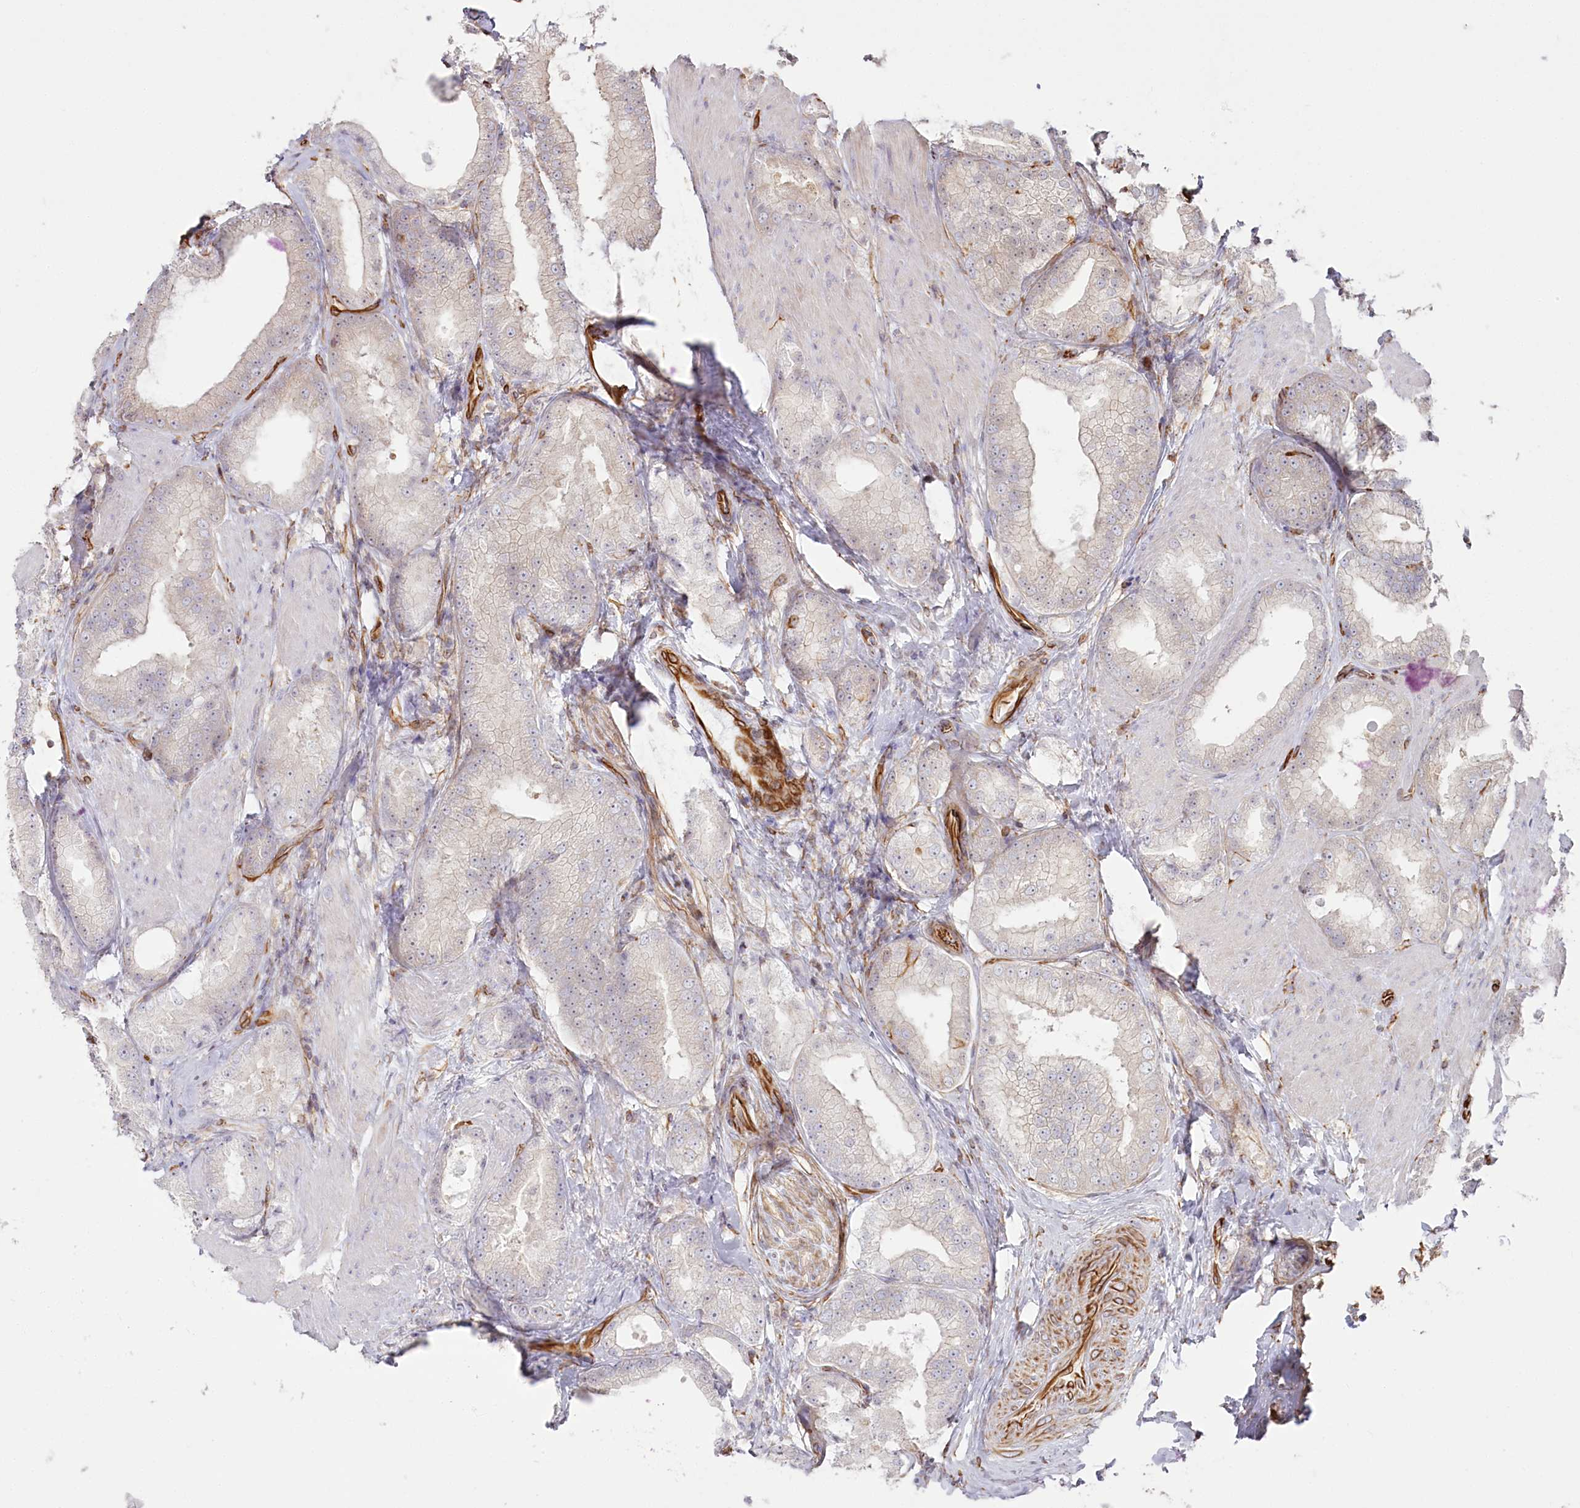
{"staining": {"intensity": "negative", "quantity": "none", "location": "none"}, "tissue": "prostate cancer", "cell_type": "Tumor cells", "image_type": "cancer", "snomed": [{"axis": "morphology", "description": "Adenocarcinoma, Low grade"}, {"axis": "topography", "description": "Prostate"}], "caption": "There is no significant staining in tumor cells of low-grade adenocarcinoma (prostate).", "gene": "TTC1", "patient": {"sex": "male", "age": 67}}